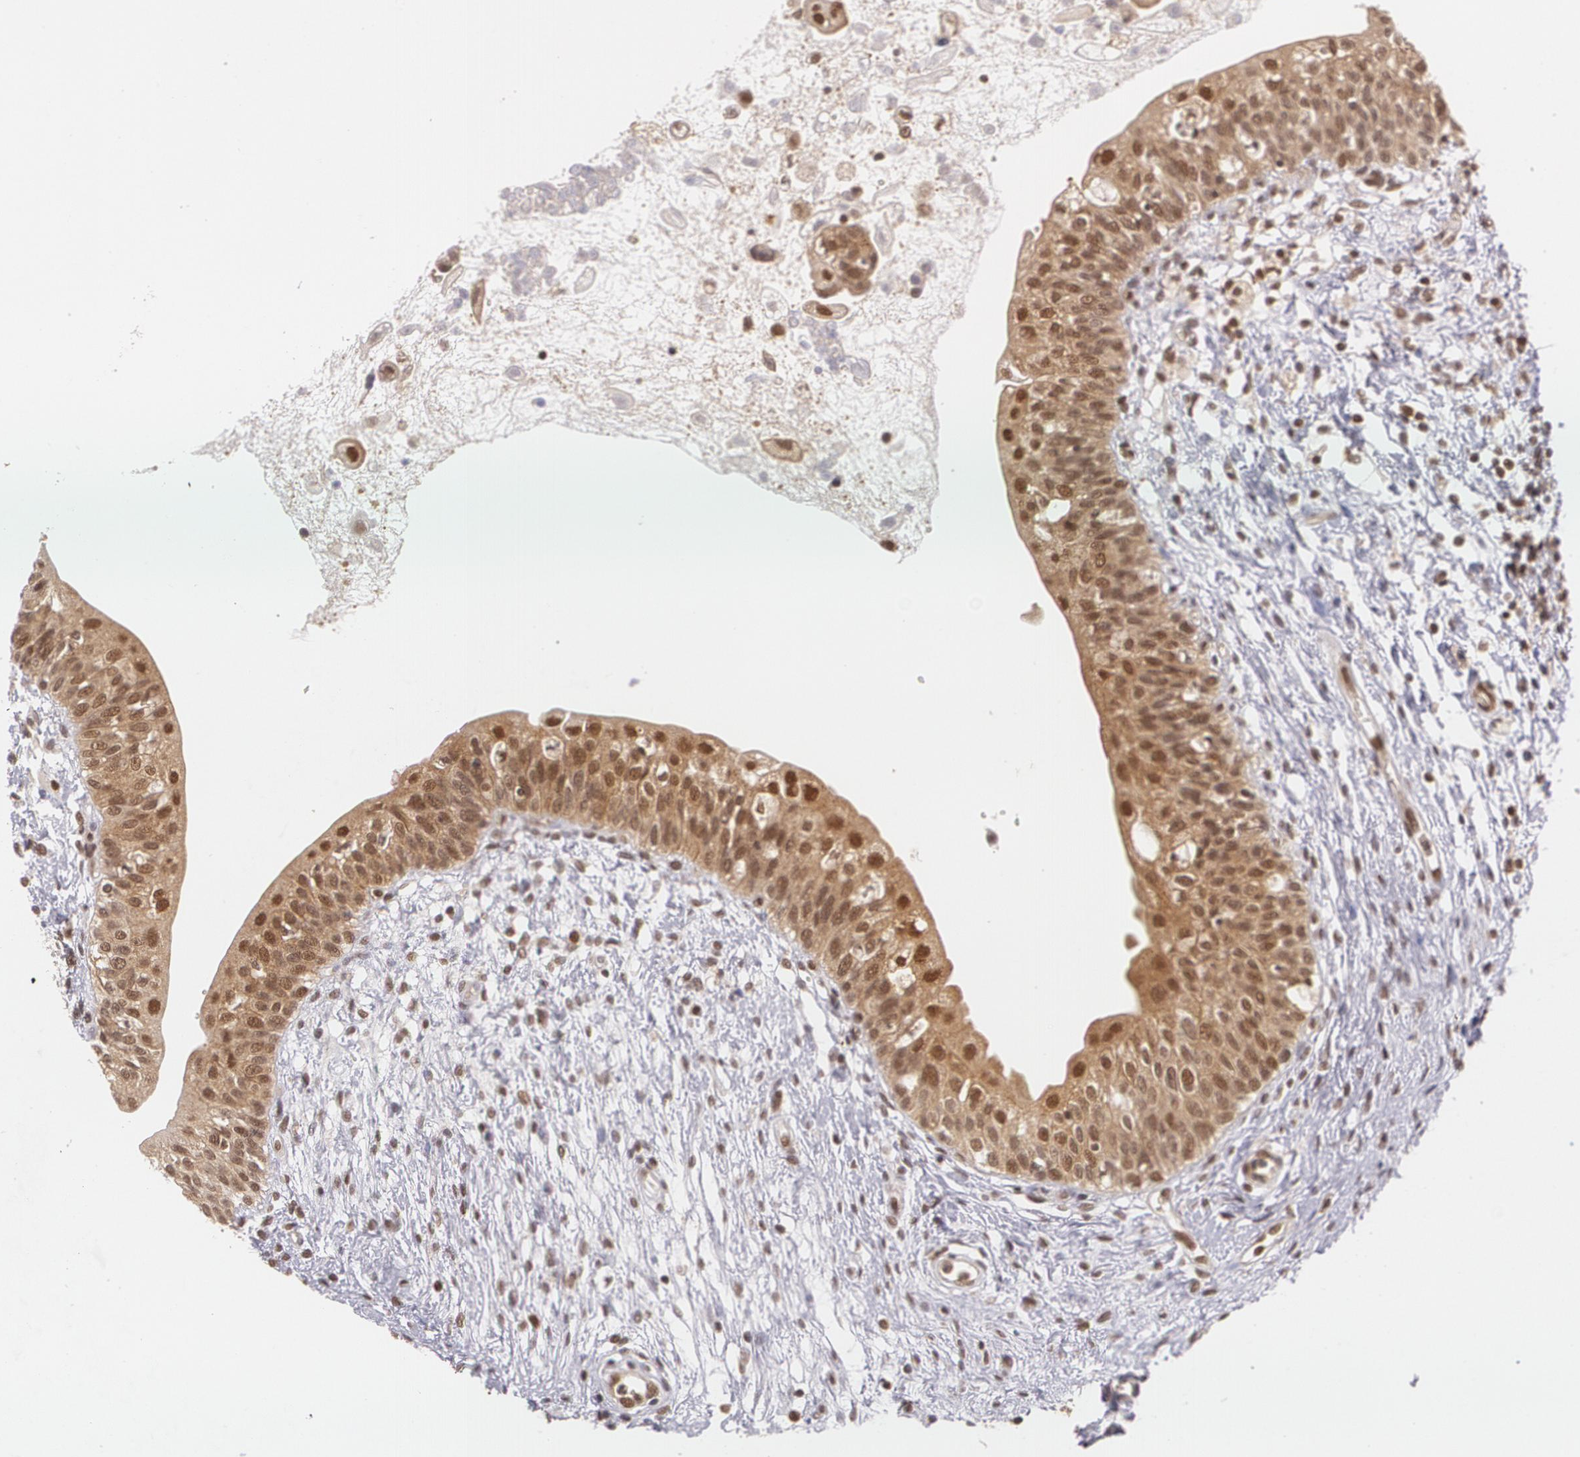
{"staining": {"intensity": "moderate", "quantity": ">75%", "location": "cytoplasmic/membranous,nuclear"}, "tissue": "urinary bladder", "cell_type": "Urothelial cells", "image_type": "normal", "snomed": [{"axis": "morphology", "description": "Normal tissue, NOS"}, {"axis": "topography", "description": "Urinary bladder"}], "caption": "Immunohistochemical staining of unremarkable urinary bladder exhibits medium levels of moderate cytoplasmic/membranous,nuclear expression in about >75% of urothelial cells.", "gene": "CUL2", "patient": {"sex": "female", "age": 55}}